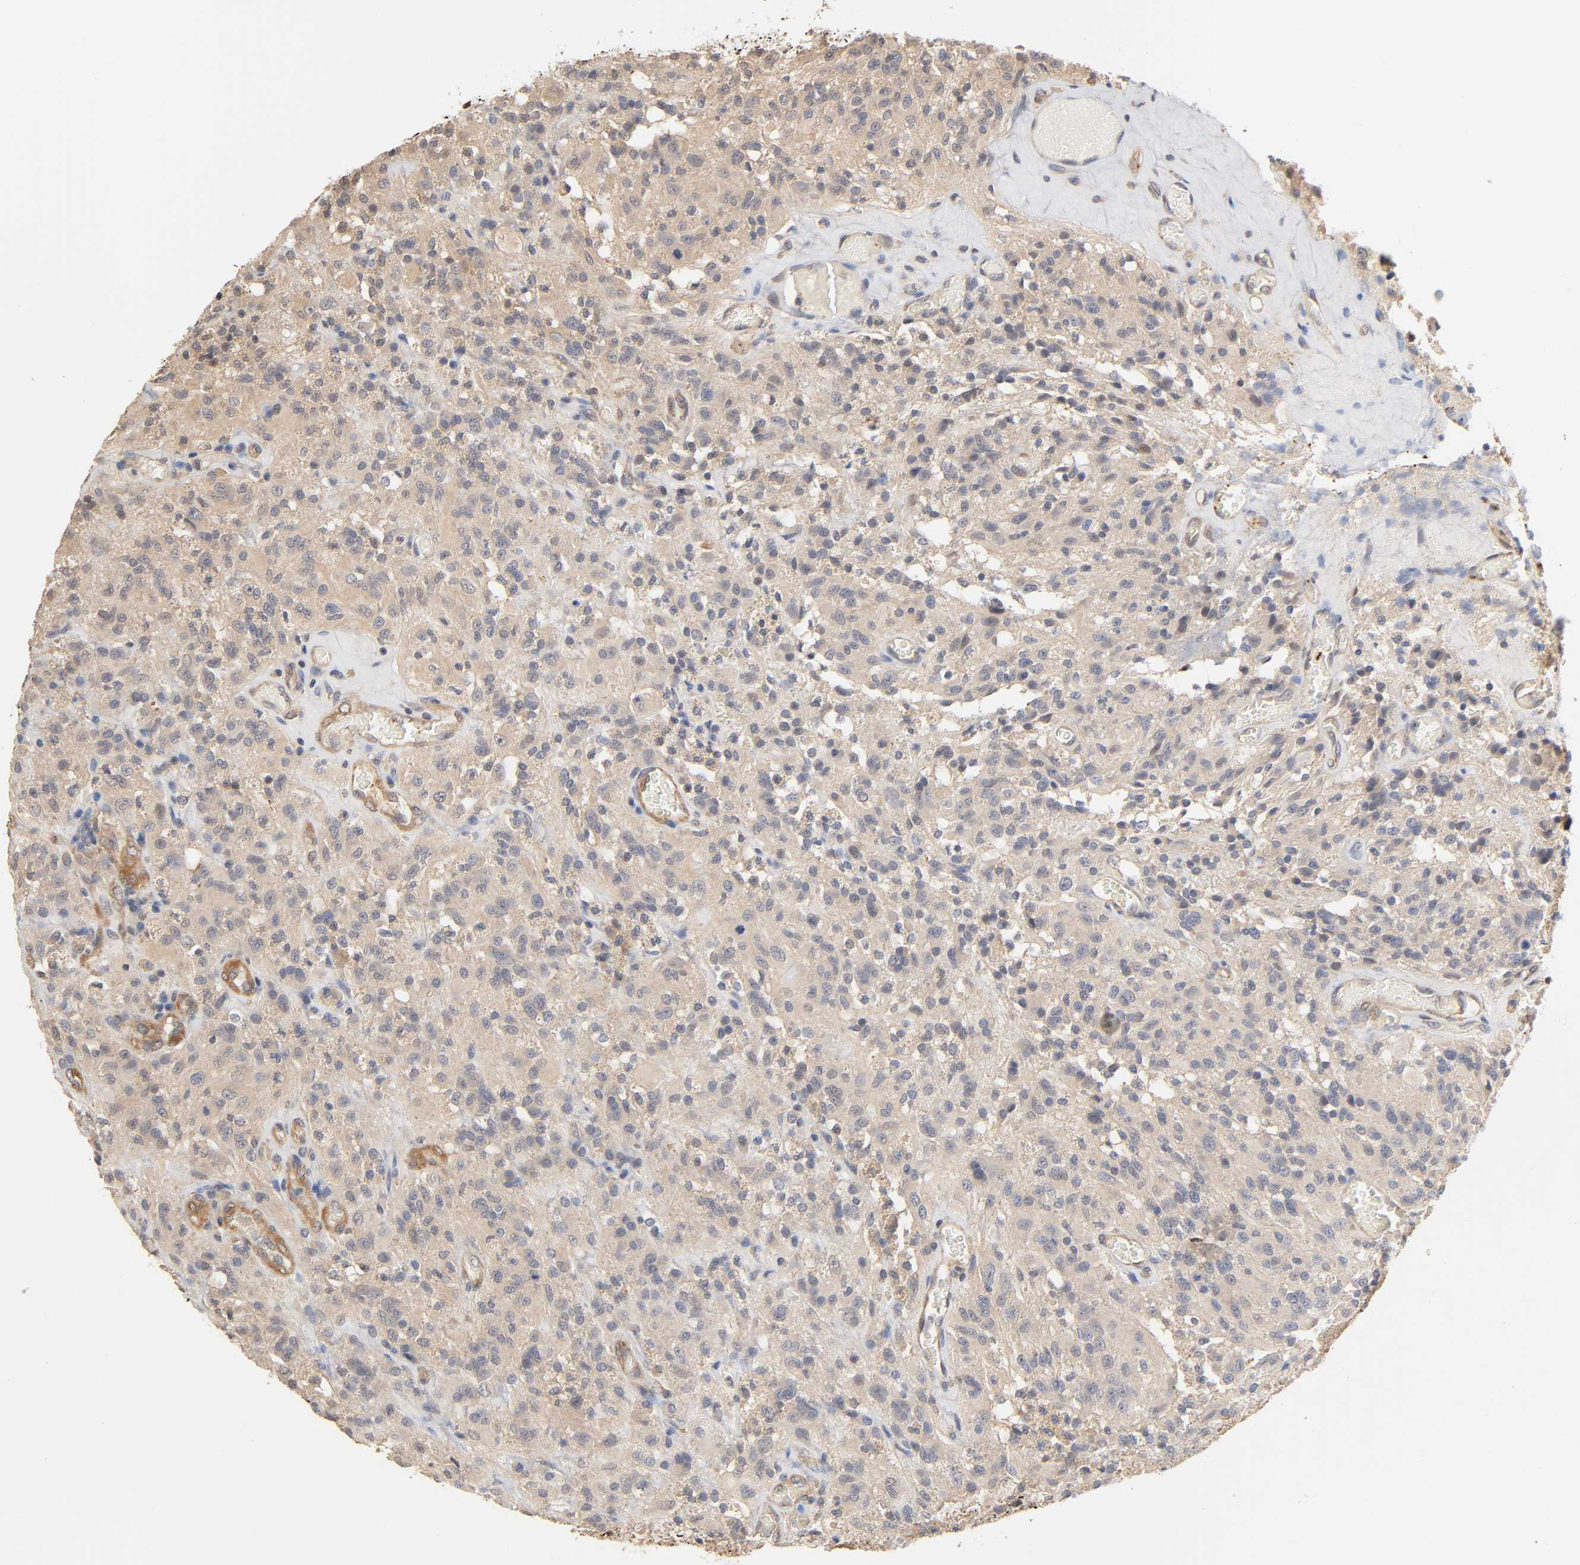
{"staining": {"intensity": "weak", "quantity": ">75%", "location": "cytoplasmic/membranous"}, "tissue": "glioma", "cell_type": "Tumor cells", "image_type": "cancer", "snomed": [{"axis": "morphology", "description": "Normal tissue, NOS"}, {"axis": "morphology", "description": "Glioma, malignant, High grade"}, {"axis": "topography", "description": "Cerebral cortex"}], "caption": "Protein staining demonstrates weak cytoplasmic/membranous staining in about >75% of tumor cells in high-grade glioma (malignant).", "gene": "PDE5A", "patient": {"sex": "male", "age": 56}}